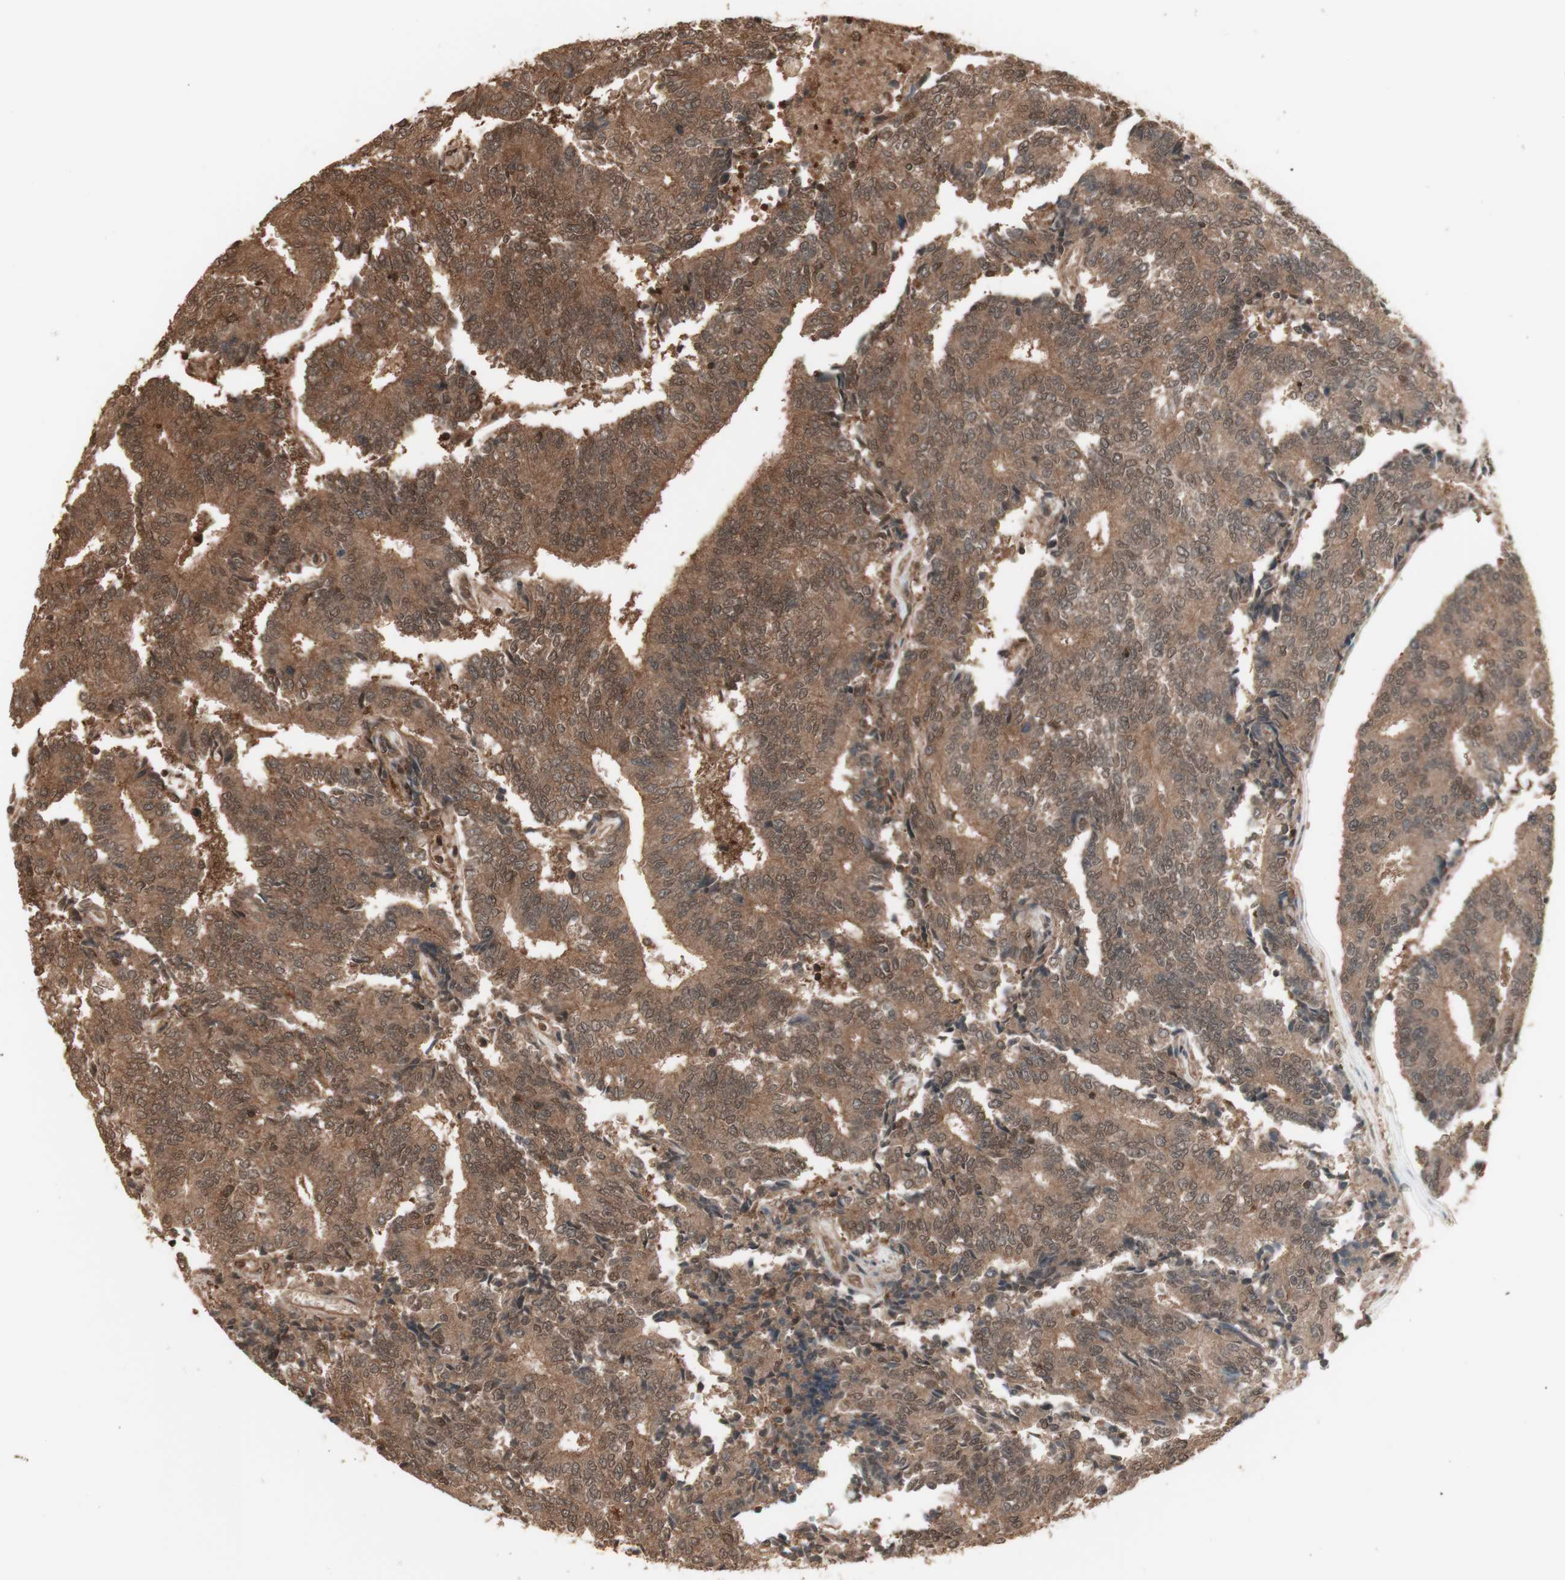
{"staining": {"intensity": "moderate", "quantity": ">75%", "location": "cytoplasmic/membranous,nuclear"}, "tissue": "prostate cancer", "cell_type": "Tumor cells", "image_type": "cancer", "snomed": [{"axis": "morphology", "description": "Normal tissue, NOS"}, {"axis": "morphology", "description": "Adenocarcinoma, High grade"}, {"axis": "topography", "description": "Prostate"}, {"axis": "topography", "description": "Seminal veicle"}], "caption": "Immunohistochemistry of prostate high-grade adenocarcinoma displays medium levels of moderate cytoplasmic/membranous and nuclear staining in about >75% of tumor cells.", "gene": "YWHAB", "patient": {"sex": "male", "age": 55}}